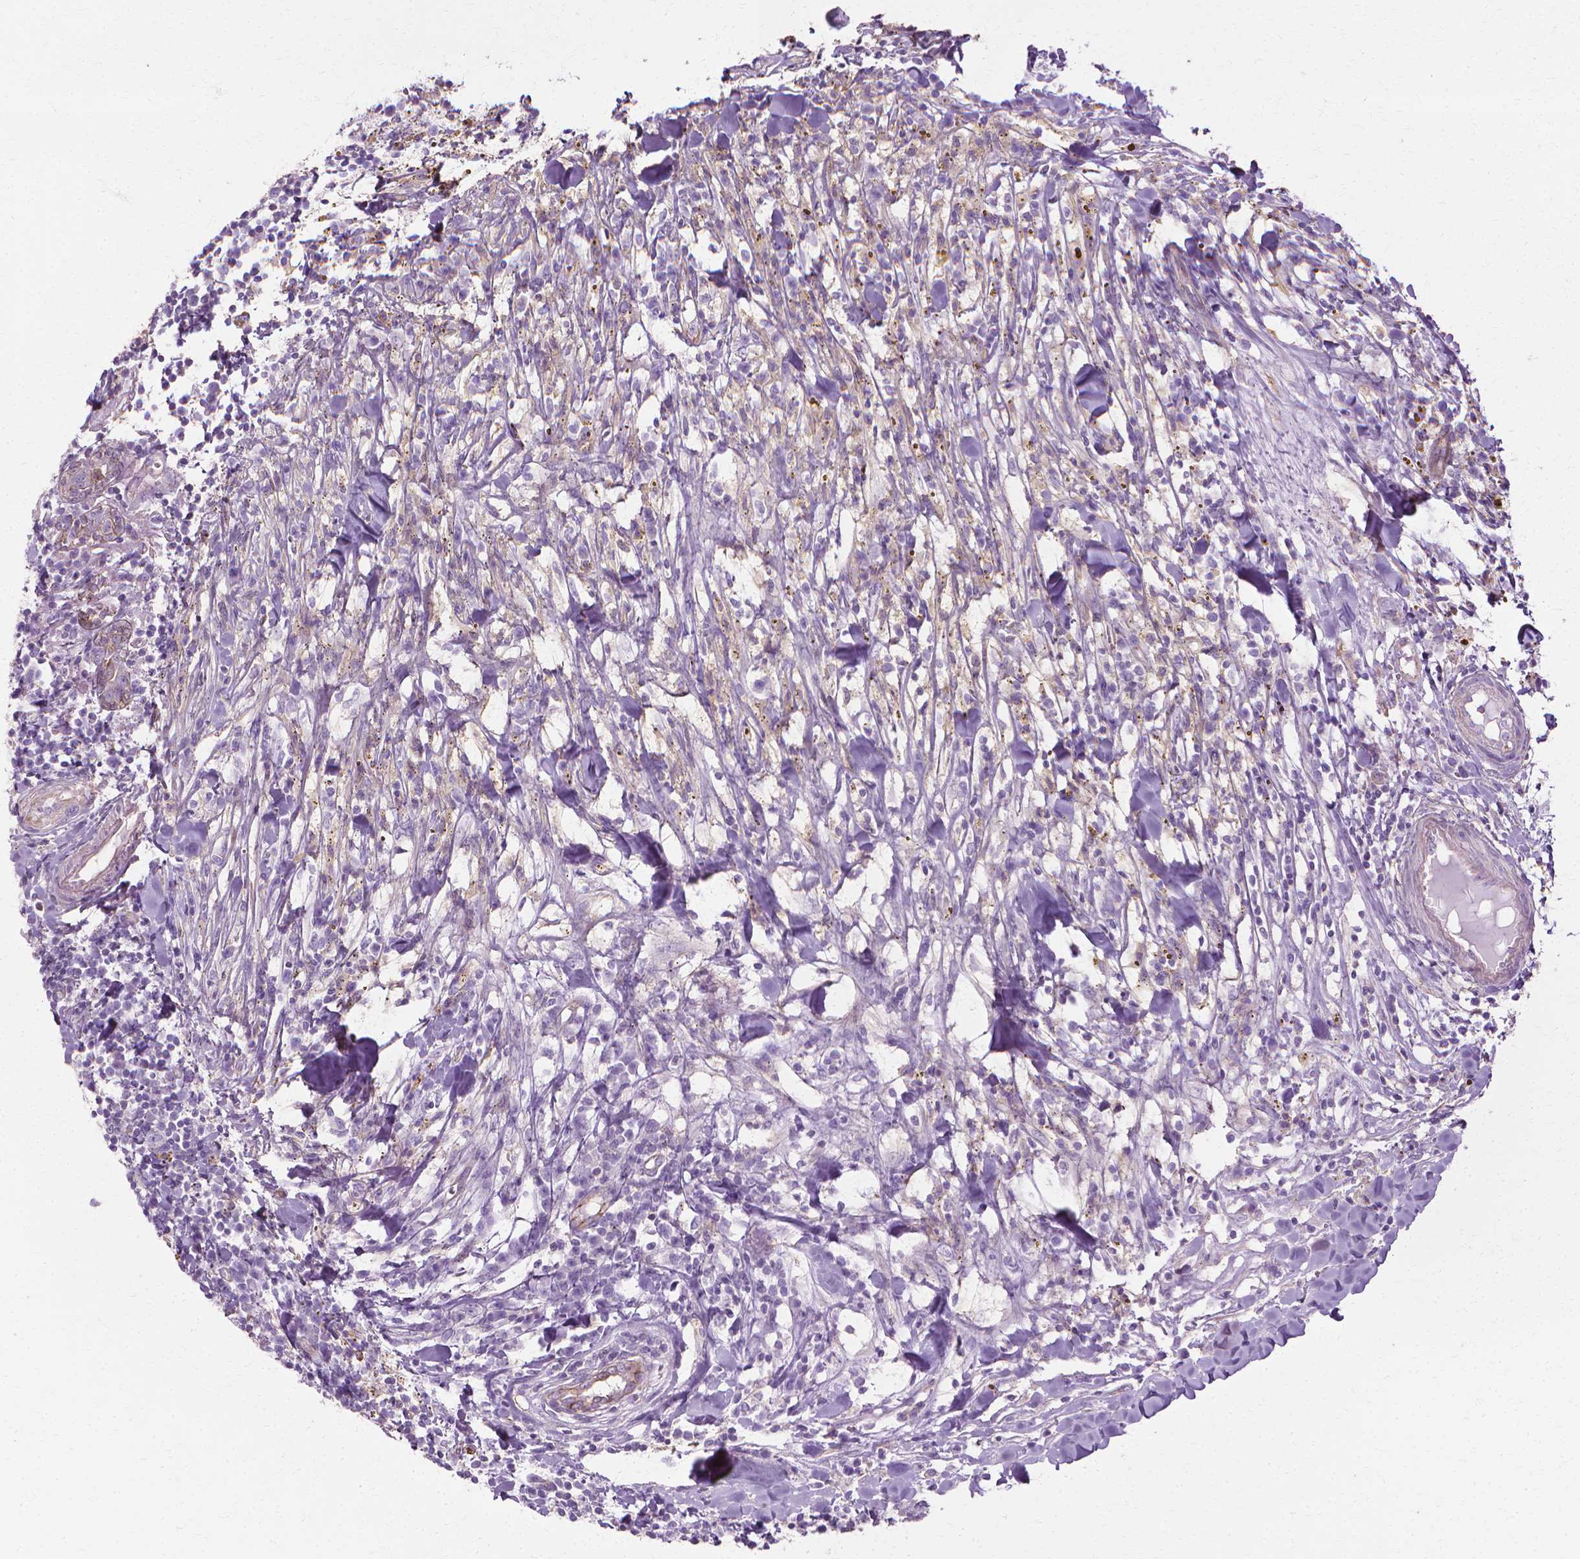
{"staining": {"intensity": "negative", "quantity": "none", "location": "none"}, "tissue": "breast cancer", "cell_type": "Tumor cells", "image_type": "cancer", "snomed": [{"axis": "morphology", "description": "Duct carcinoma"}, {"axis": "topography", "description": "Breast"}], "caption": "The immunohistochemistry micrograph has no significant expression in tumor cells of intraductal carcinoma (breast) tissue.", "gene": "CFAP157", "patient": {"sex": "female", "age": 30}}